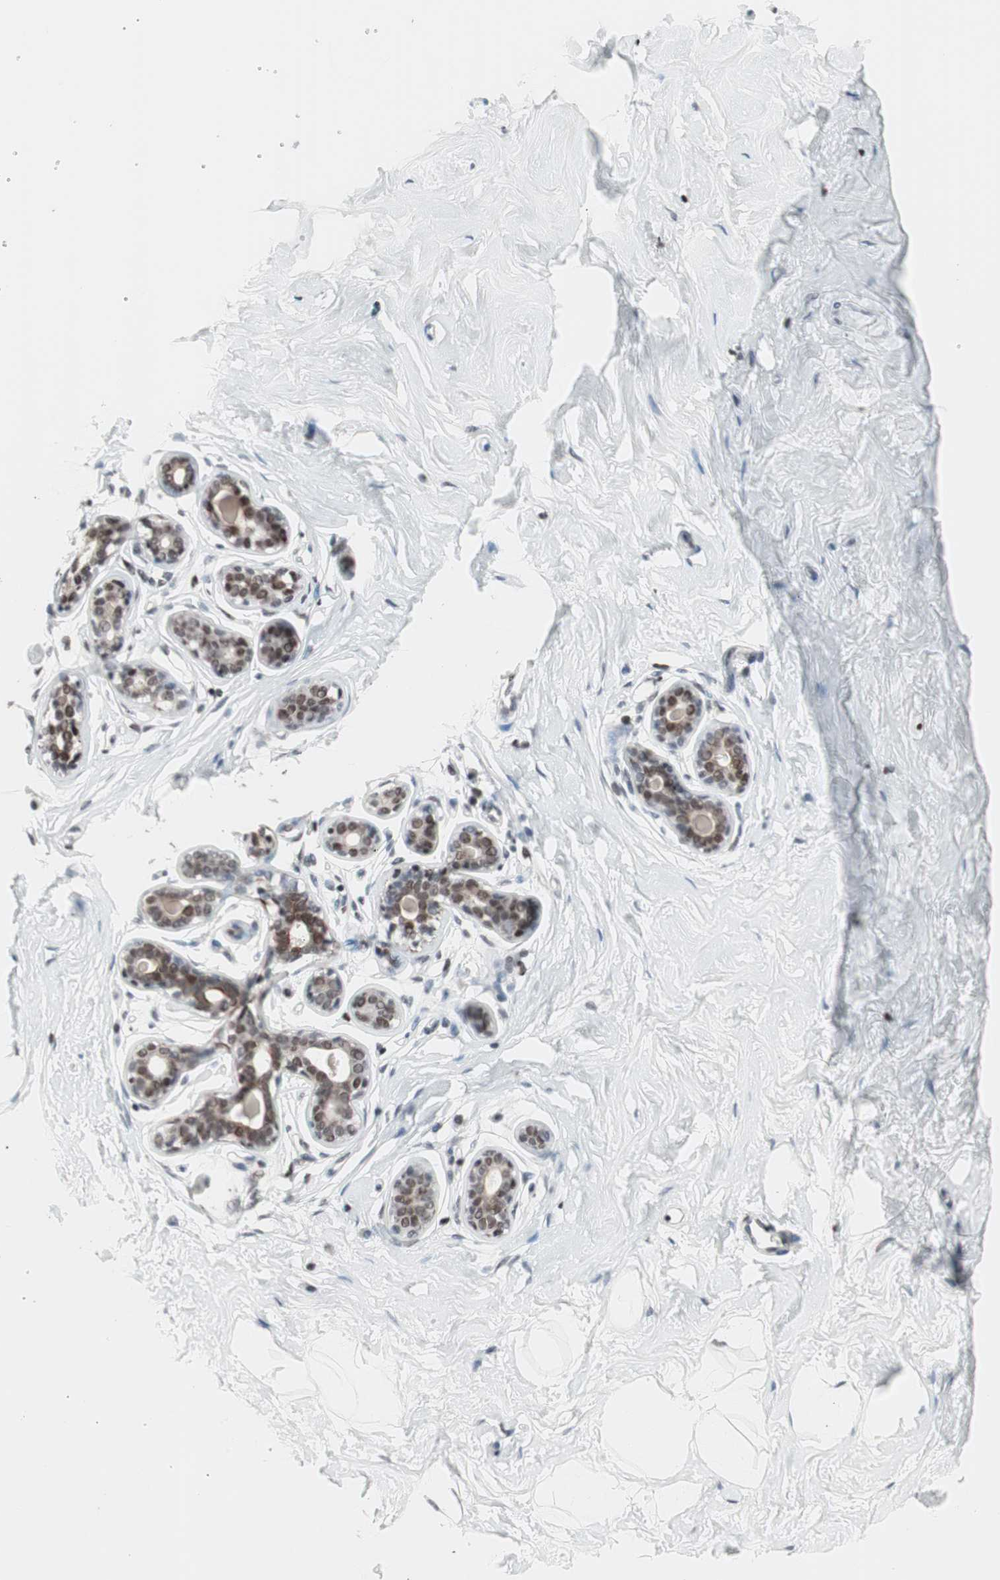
{"staining": {"intensity": "negative", "quantity": "none", "location": "none"}, "tissue": "breast", "cell_type": "Adipocytes", "image_type": "normal", "snomed": [{"axis": "morphology", "description": "Normal tissue, NOS"}, {"axis": "topography", "description": "Breast"}], "caption": "This micrograph is of benign breast stained with IHC to label a protein in brown with the nuclei are counter-stained blue. There is no staining in adipocytes. (DAB (3,3'-diaminobenzidine) immunohistochemistry, high magnification).", "gene": "ARID1A", "patient": {"sex": "female", "age": 23}}